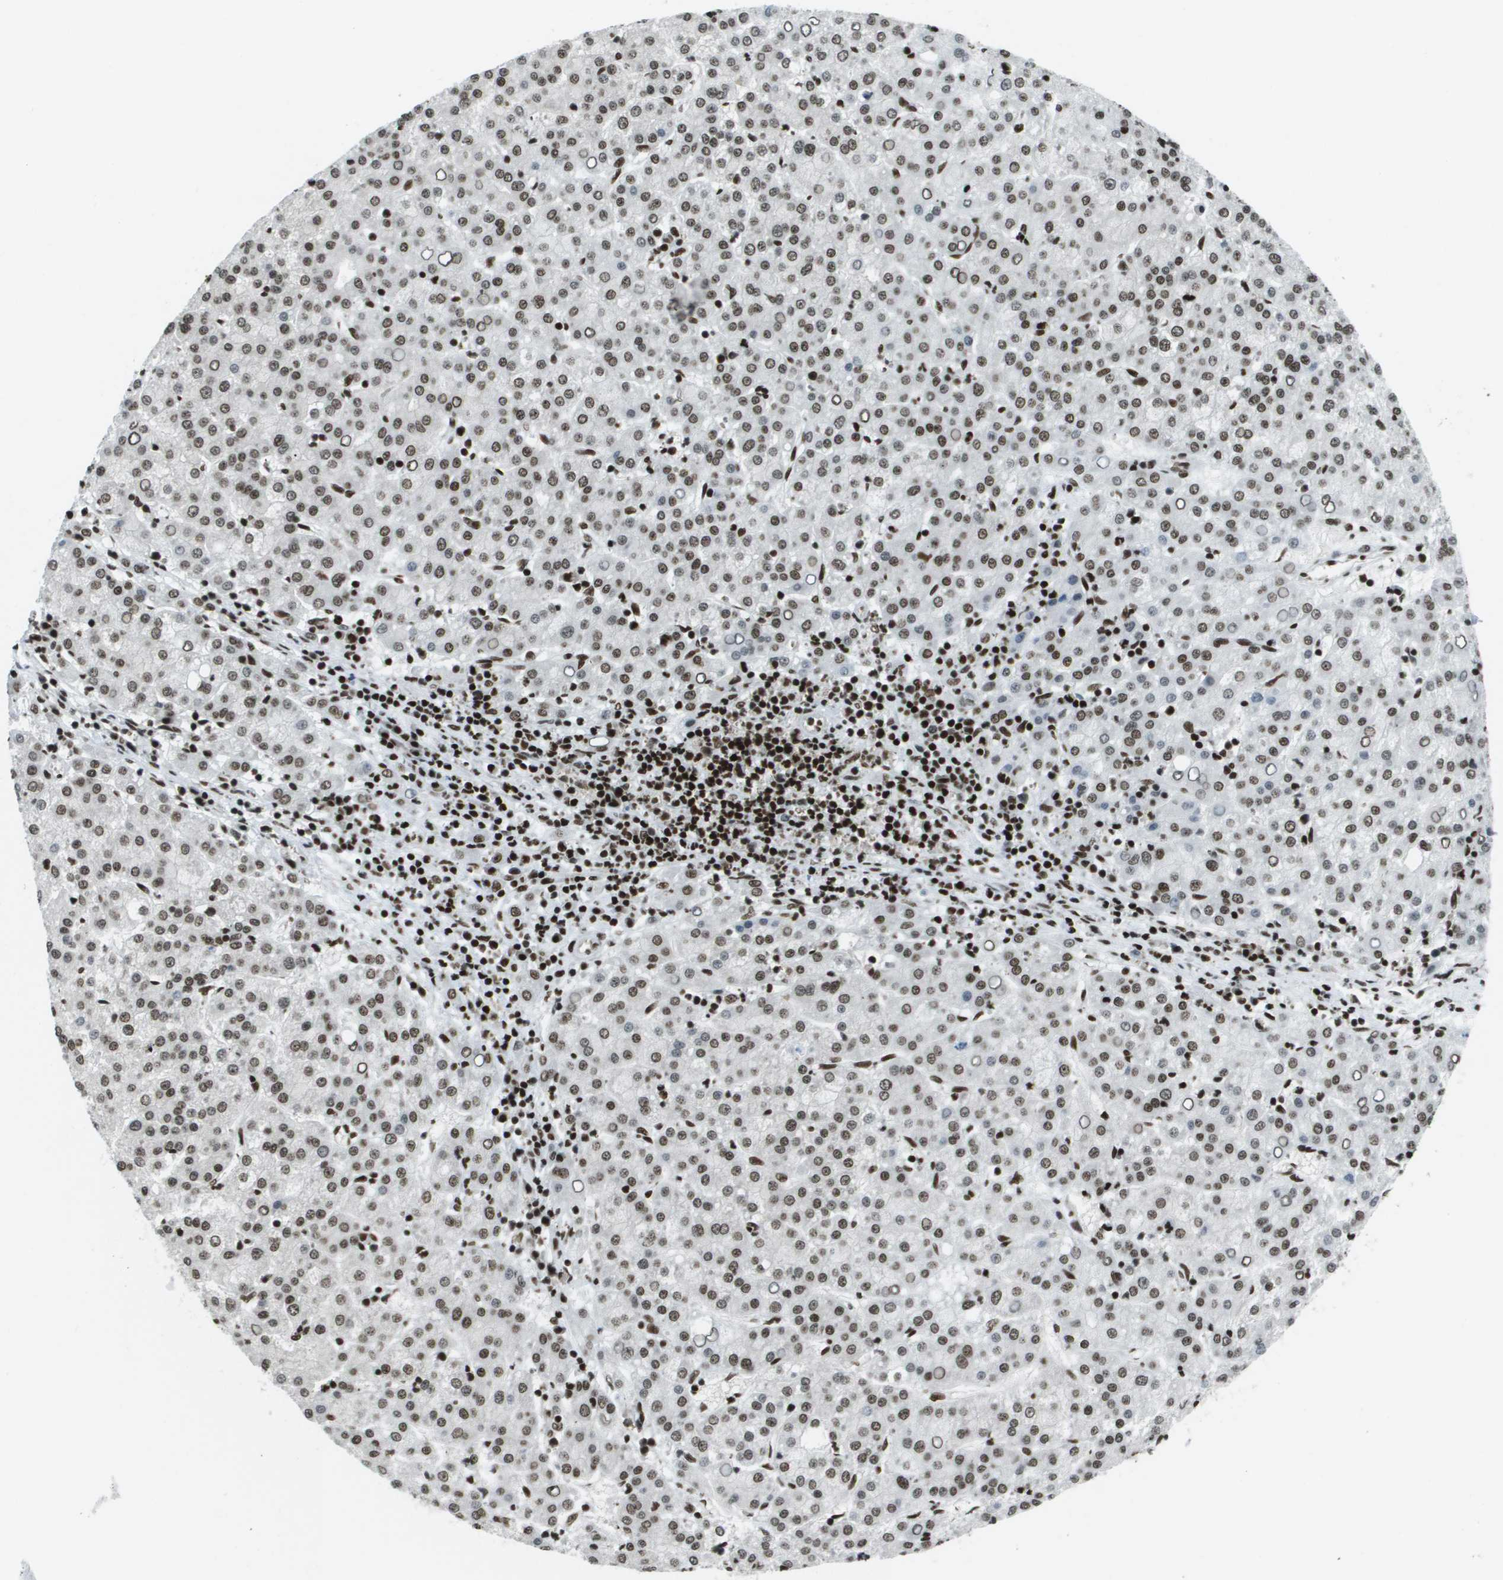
{"staining": {"intensity": "moderate", "quantity": ">75%", "location": "nuclear"}, "tissue": "liver cancer", "cell_type": "Tumor cells", "image_type": "cancer", "snomed": [{"axis": "morphology", "description": "Carcinoma, Hepatocellular, NOS"}, {"axis": "topography", "description": "Liver"}], "caption": "IHC histopathology image of neoplastic tissue: liver cancer stained using IHC demonstrates medium levels of moderate protein expression localized specifically in the nuclear of tumor cells, appearing as a nuclear brown color.", "gene": "GLYR1", "patient": {"sex": "female", "age": 58}}